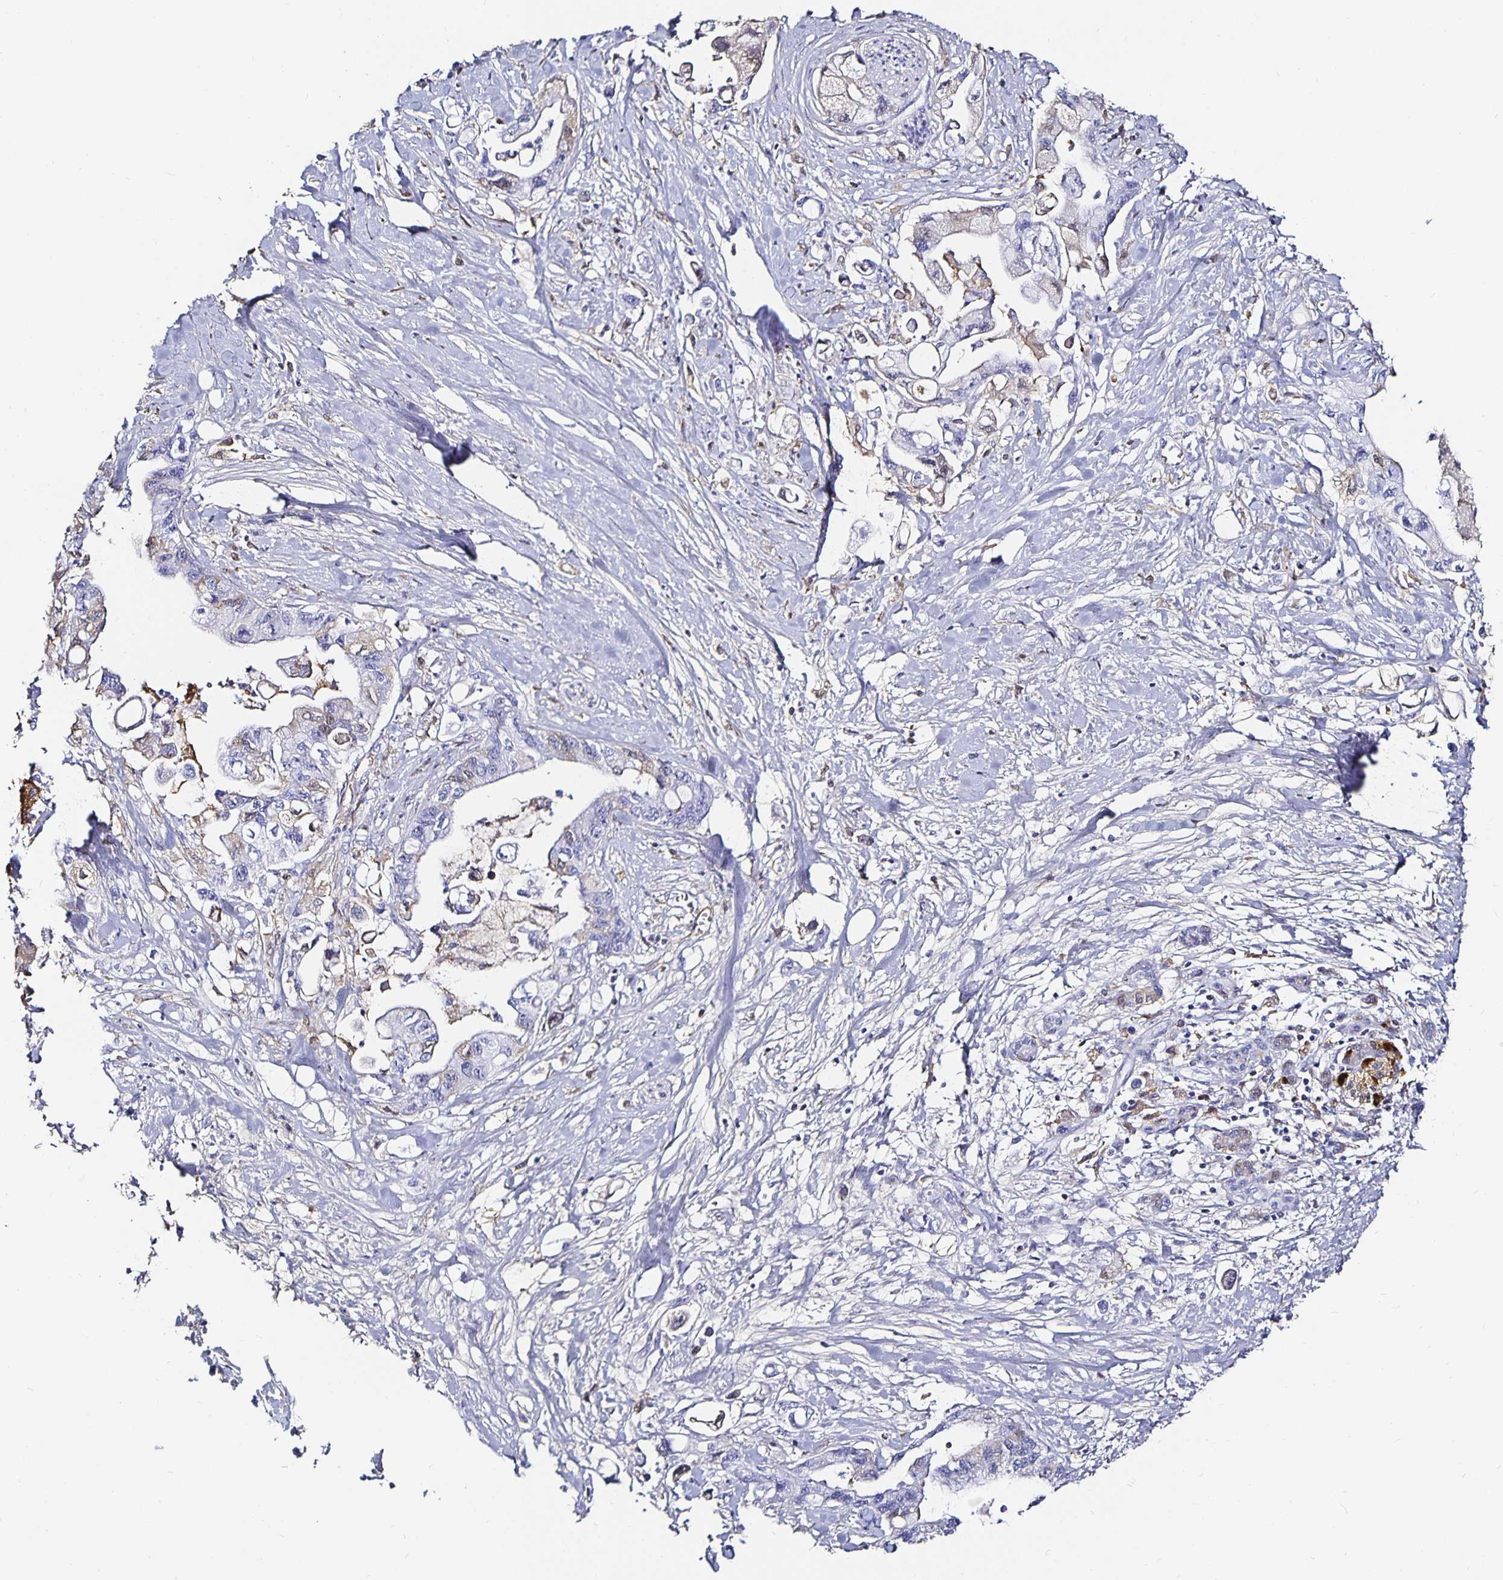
{"staining": {"intensity": "negative", "quantity": "none", "location": "none"}, "tissue": "pancreatic cancer", "cell_type": "Tumor cells", "image_type": "cancer", "snomed": [{"axis": "morphology", "description": "Adenocarcinoma, NOS"}, {"axis": "topography", "description": "Pancreas"}], "caption": "Immunohistochemistry of pancreatic cancer shows no expression in tumor cells.", "gene": "TTR", "patient": {"sex": "male", "age": 61}}